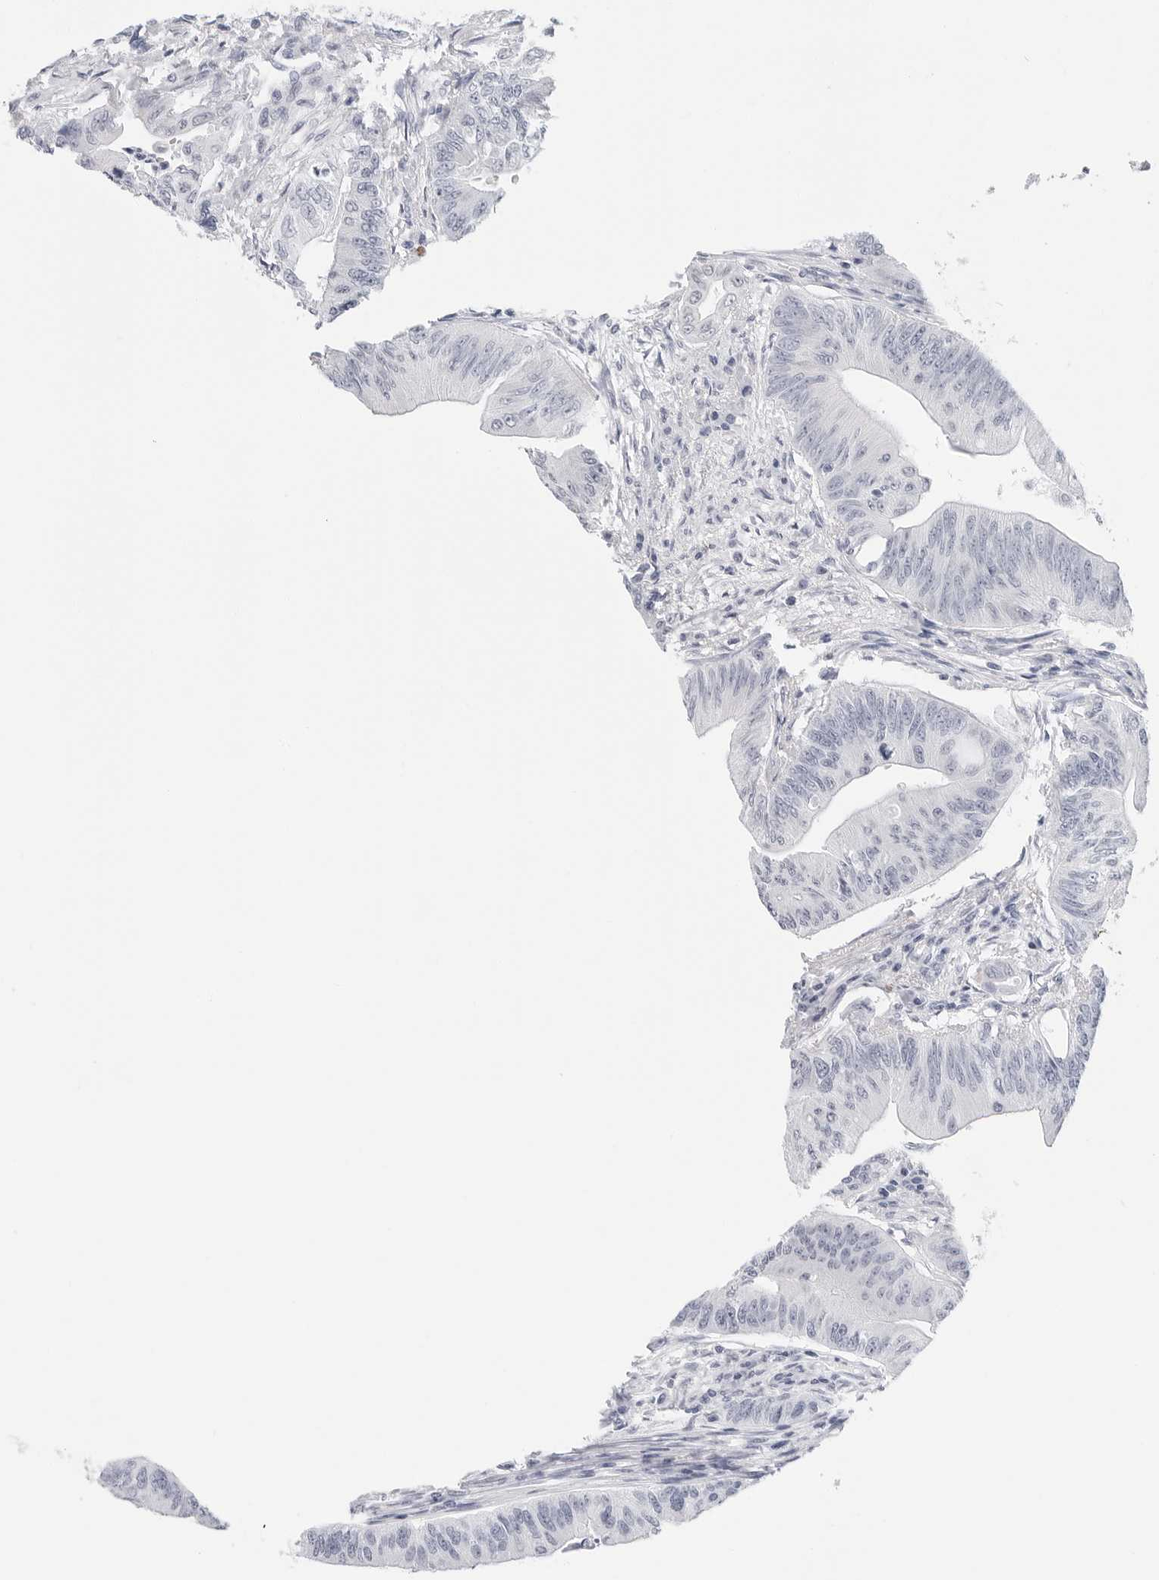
{"staining": {"intensity": "negative", "quantity": "none", "location": "none"}, "tissue": "colorectal cancer", "cell_type": "Tumor cells", "image_type": "cancer", "snomed": [{"axis": "morphology", "description": "Adenoma, NOS"}, {"axis": "morphology", "description": "Adenocarcinoma, NOS"}, {"axis": "topography", "description": "Colon"}], "caption": "An image of human colorectal cancer is negative for staining in tumor cells.", "gene": "HSPB7", "patient": {"sex": "male", "age": 79}}